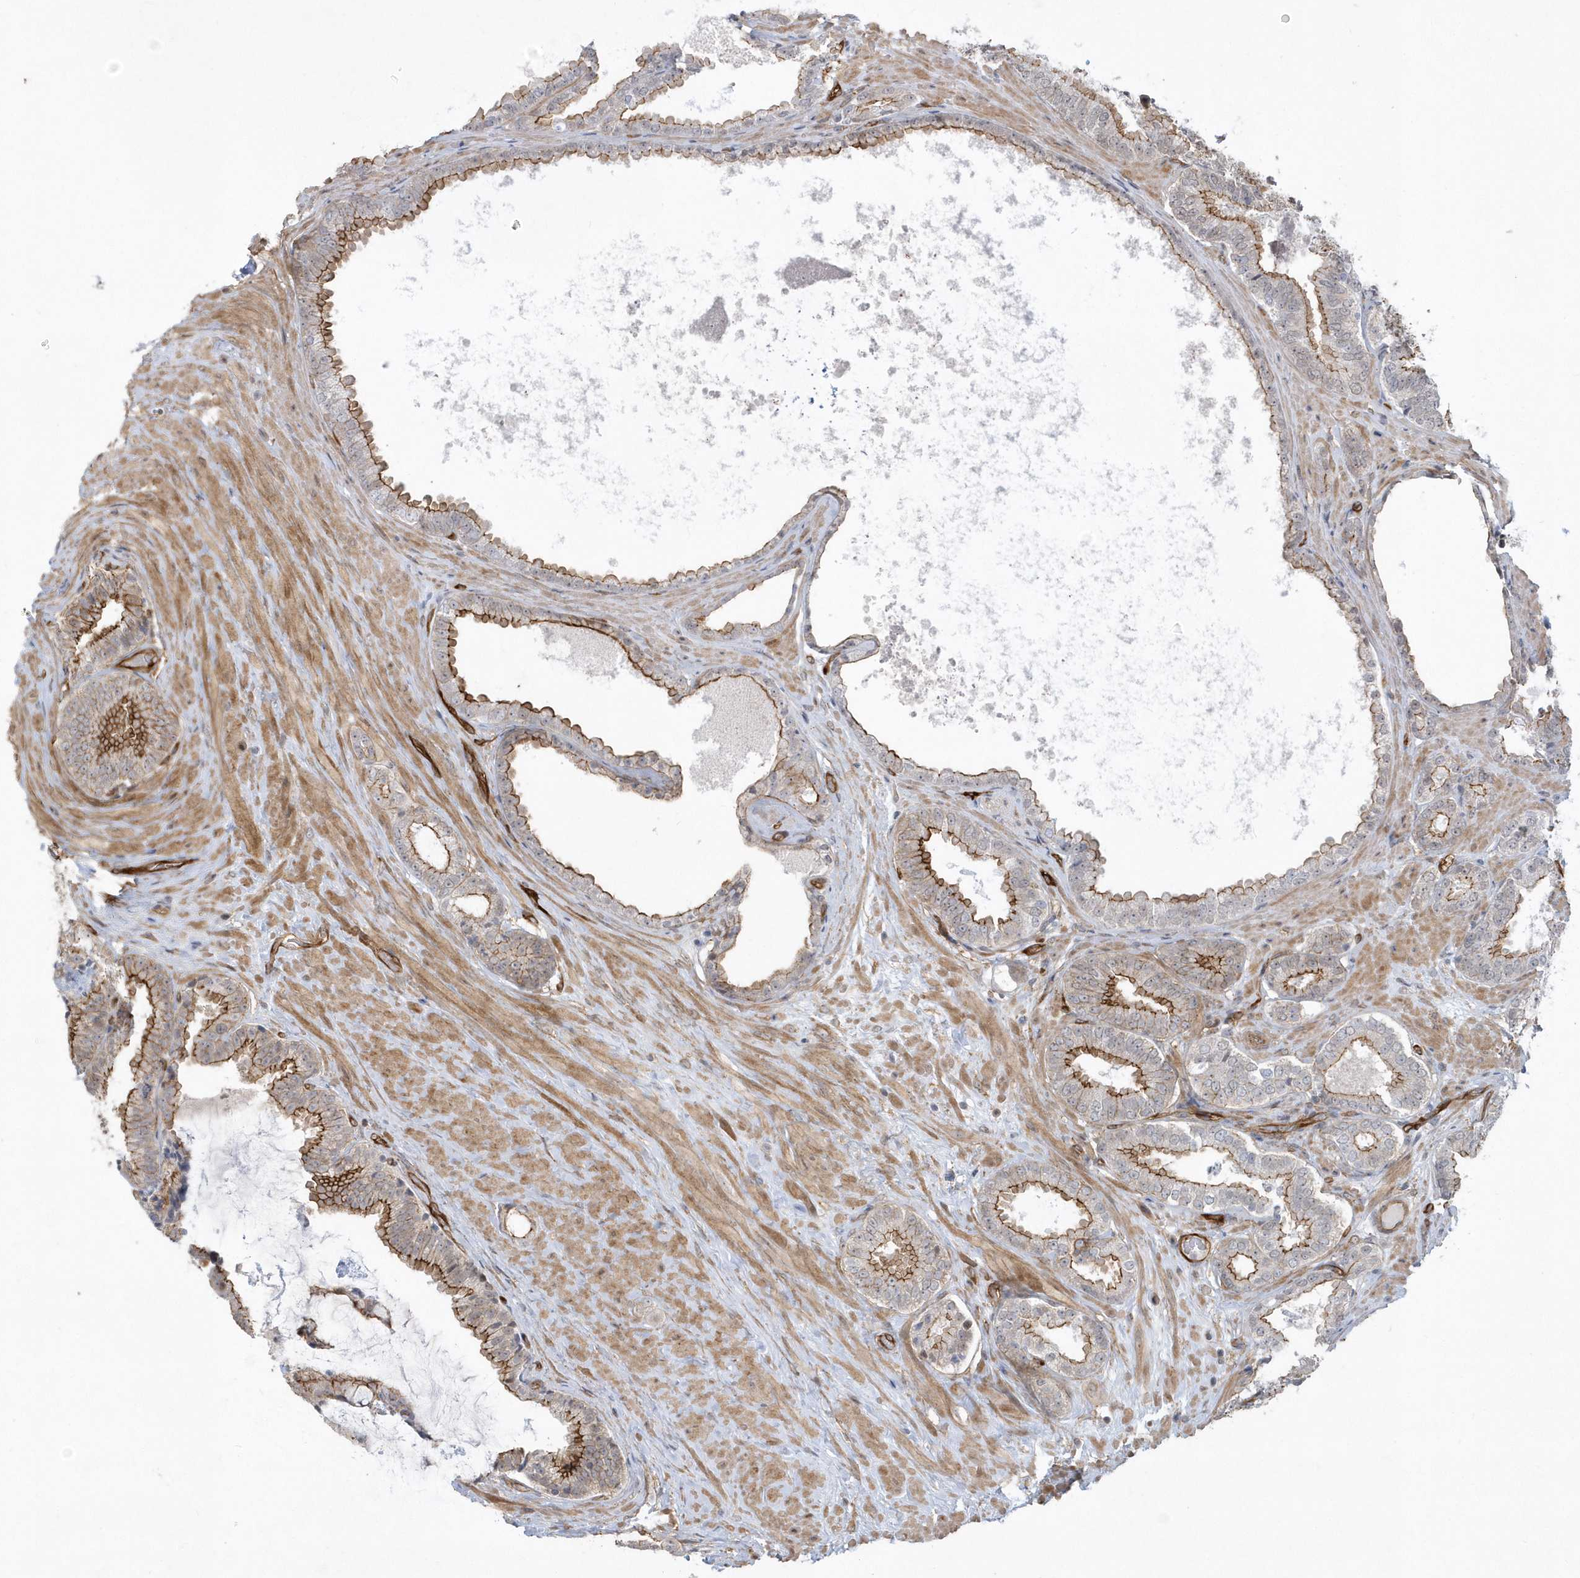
{"staining": {"intensity": "moderate", "quantity": ">75%", "location": "cytoplasmic/membranous"}, "tissue": "prostate cancer", "cell_type": "Tumor cells", "image_type": "cancer", "snomed": [{"axis": "morphology", "description": "Adenocarcinoma, Low grade"}, {"axis": "topography", "description": "Prostate"}], "caption": "Protein expression by immunohistochemistry demonstrates moderate cytoplasmic/membranous staining in approximately >75% of tumor cells in prostate cancer (low-grade adenocarcinoma).", "gene": "RAI14", "patient": {"sex": "male", "age": 71}}